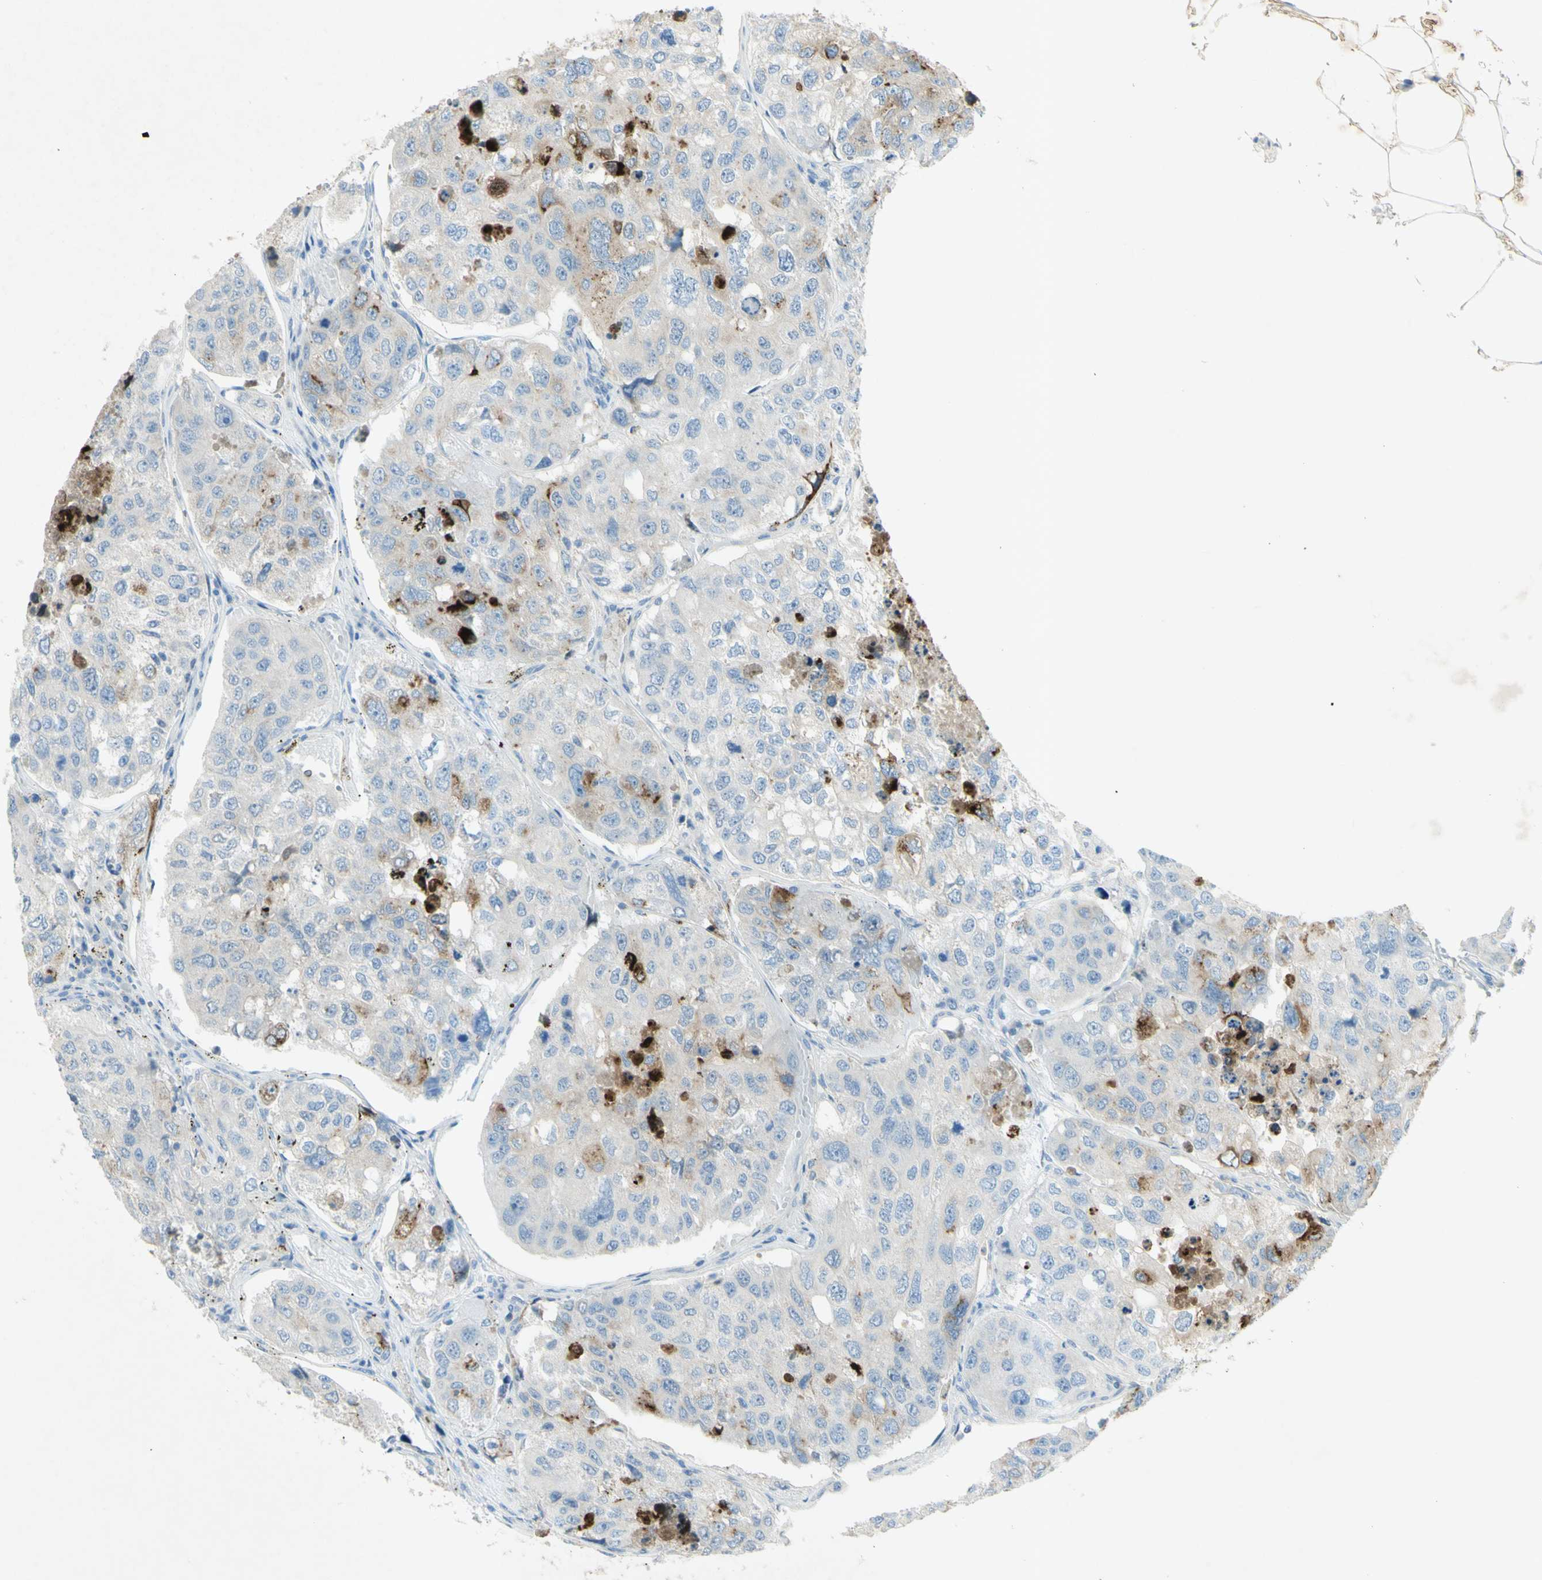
{"staining": {"intensity": "strong", "quantity": "<25%", "location": "cytoplasmic/membranous"}, "tissue": "urothelial cancer", "cell_type": "Tumor cells", "image_type": "cancer", "snomed": [{"axis": "morphology", "description": "Urothelial carcinoma, High grade"}, {"axis": "topography", "description": "Lymph node"}, {"axis": "topography", "description": "Urinary bladder"}], "caption": "Tumor cells exhibit strong cytoplasmic/membranous expression in about <25% of cells in high-grade urothelial carcinoma. (IHC, brightfield microscopy, high magnification).", "gene": "GDF15", "patient": {"sex": "male", "age": 51}}